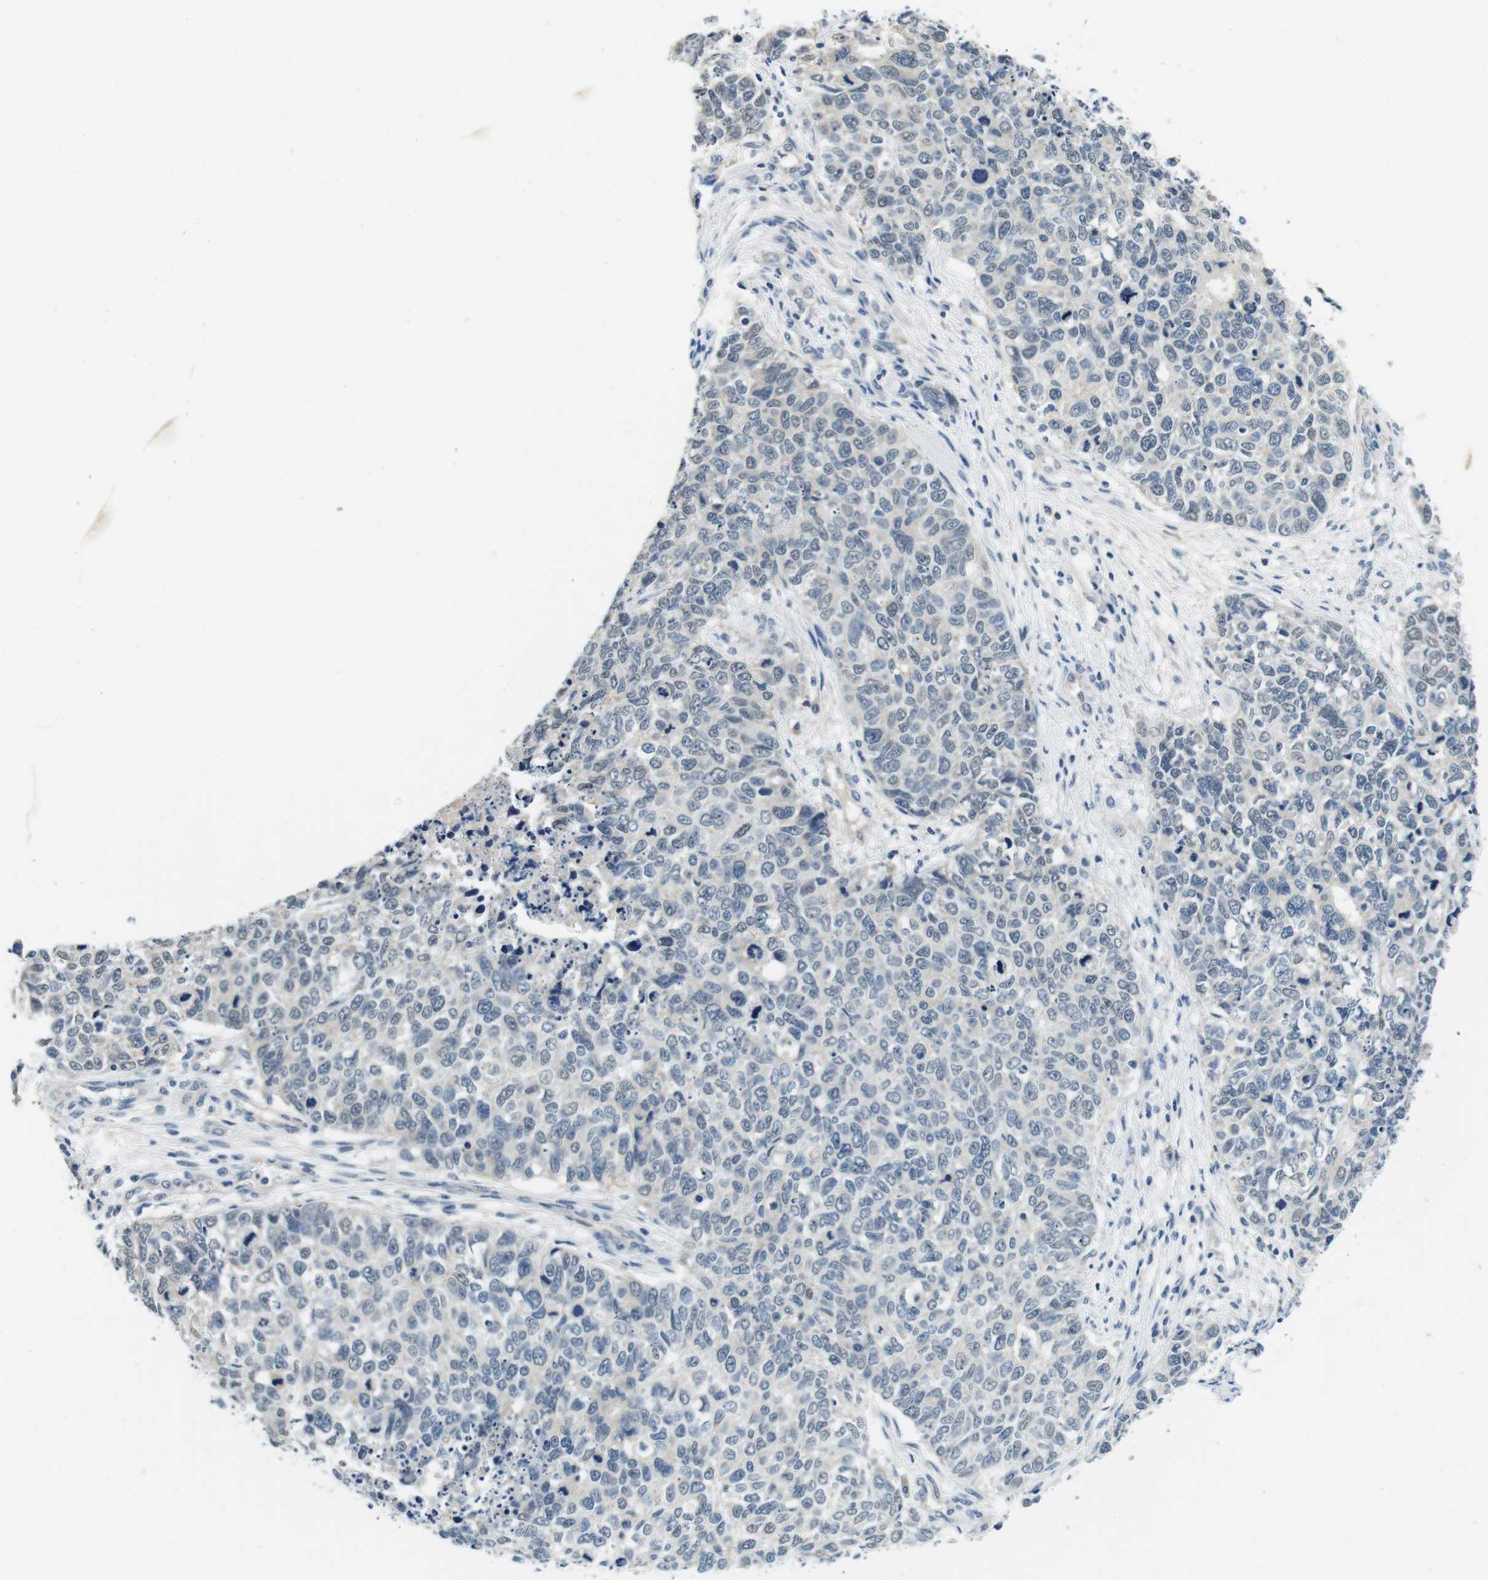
{"staining": {"intensity": "negative", "quantity": "none", "location": "none"}, "tissue": "cervical cancer", "cell_type": "Tumor cells", "image_type": "cancer", "snomed": [{"axis": "morphology", "description": "Squamous cell carcinoma, NOS"}, {"axis": "topography", "description": "Cervix"}], "caption": "The micrograph demonstrates no staining of tumor cells in cervical cancer.", "gene": "DTNA", "patient": {"sex": "female", "age": 63}}